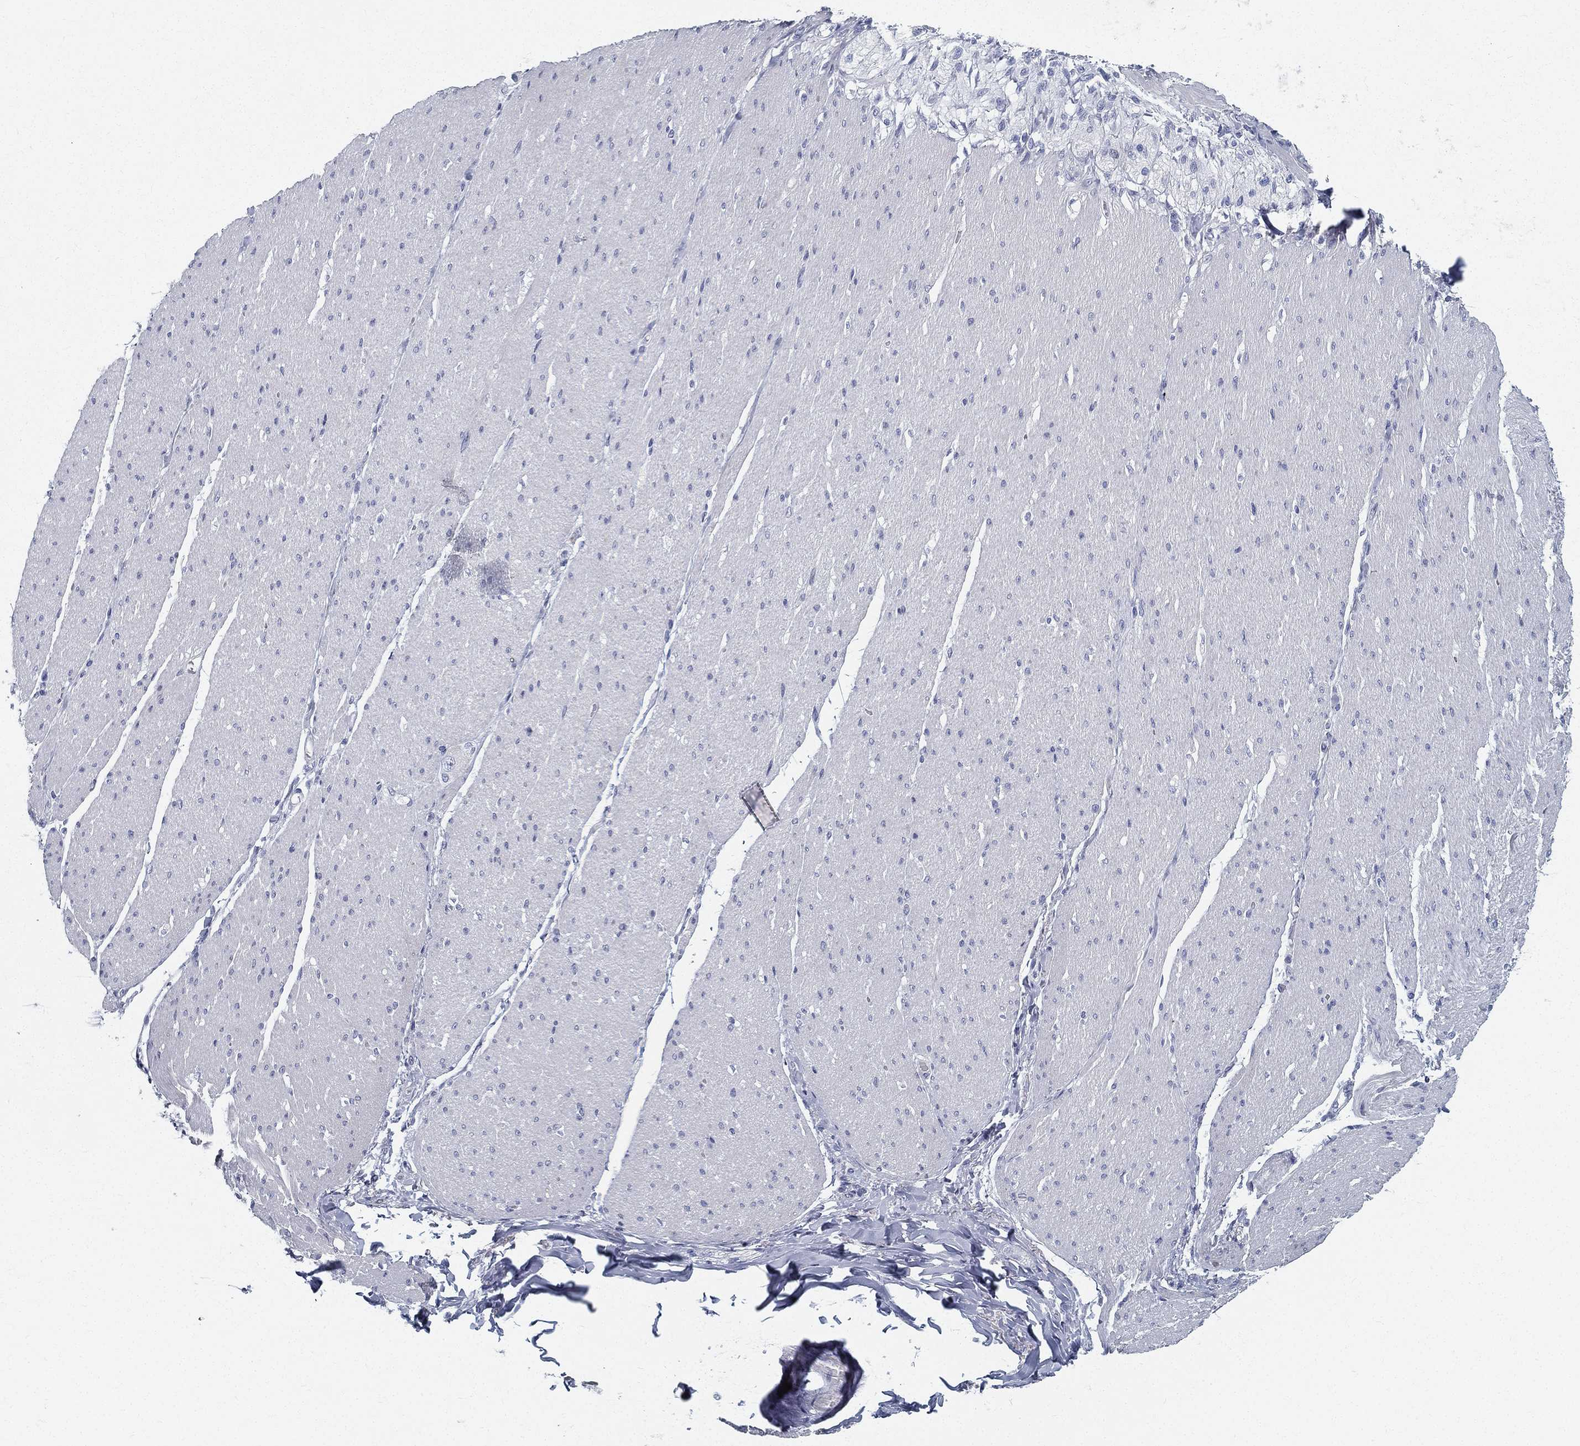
{"staining": {"intensity": "negative", "quantity": "none", "location": "none"}, "tissue": "soft tissue", "cell_type": "Fibroblasts", "image_type": "normal", "snomed": [{"axis": "morphology", "description": "Normal tissue, NOS"}, {"axis": "topography", "description": "Smooth muscle"}, {"axis": "topography", "description": "Duodenum"}, {"axis": "topography", "description": "Peripheral nerve tissue"}], "caption": "Immunohistochemistry of unremarkable soft tissue displays no staining in fibroblasts.", "gene": "SPPL2C", "patient": {"sex": "female", "age": 61}}